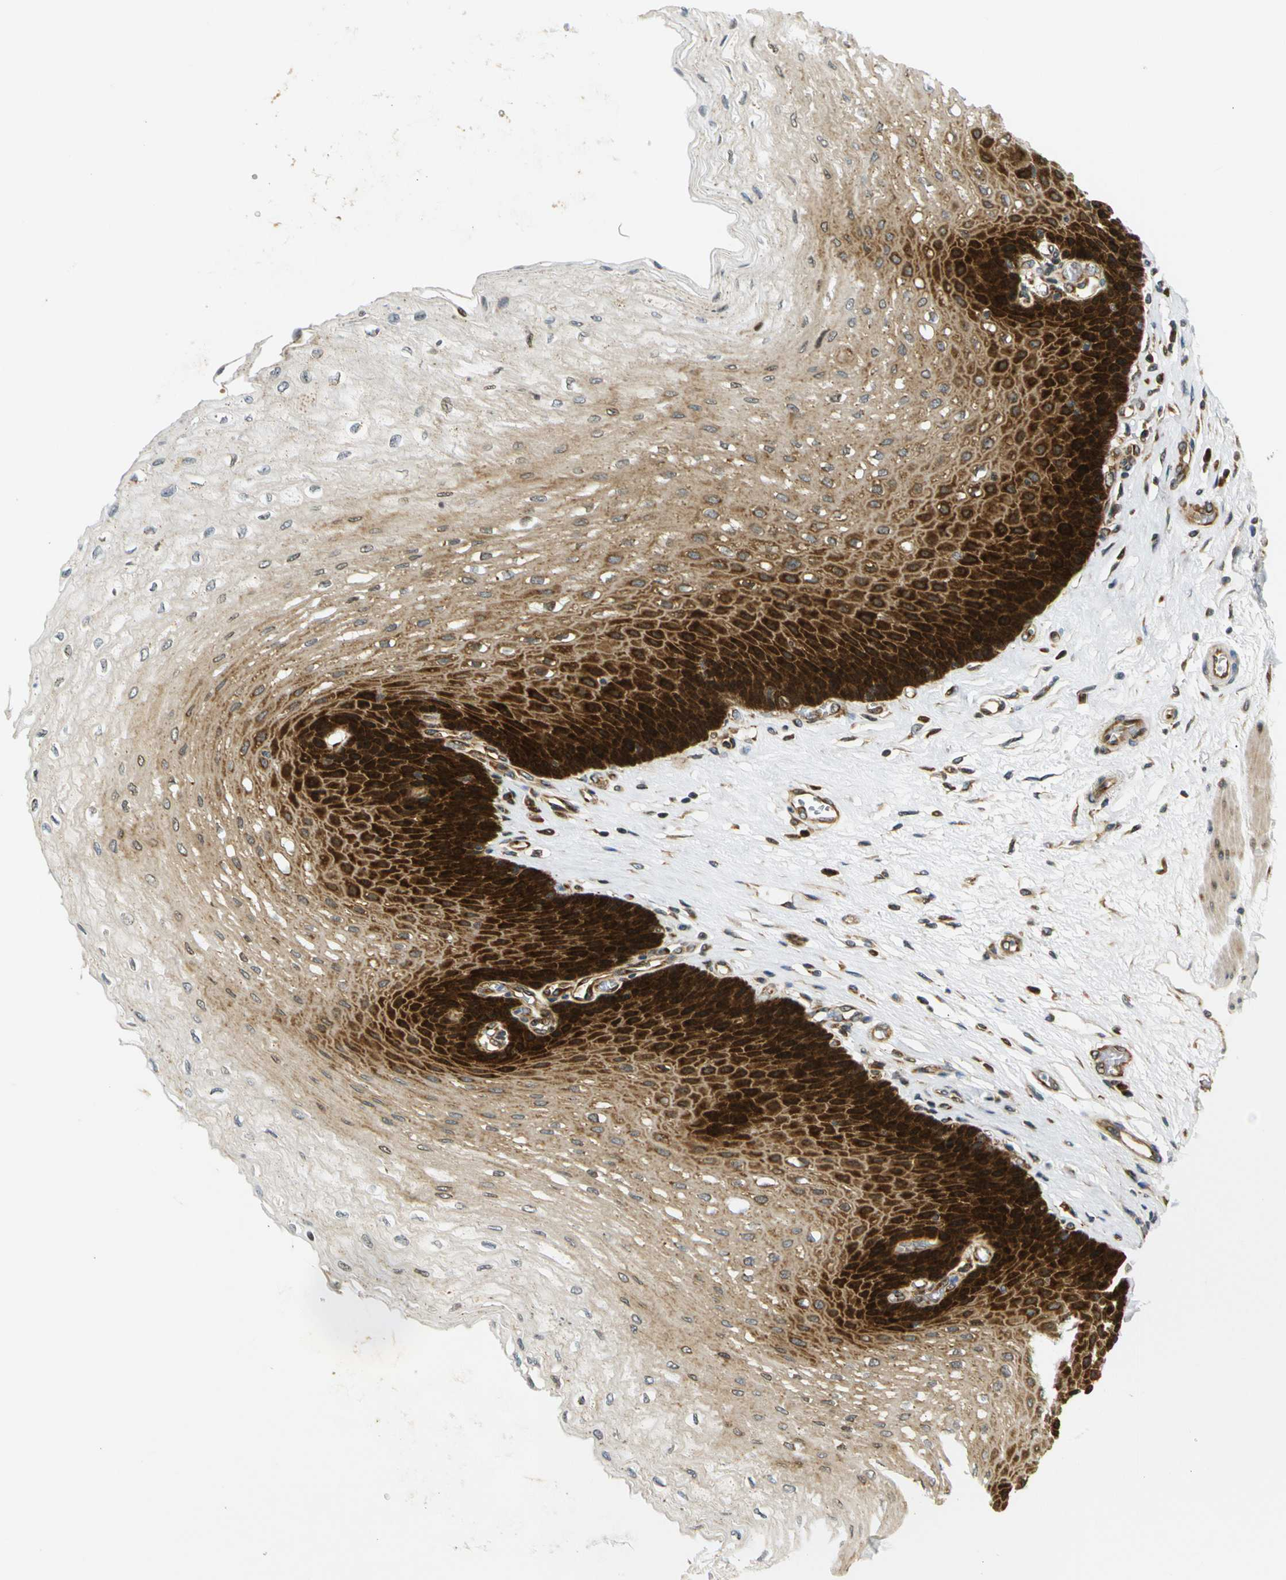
{"staining": {"intensity": "strong", "quantity": "25%-75%", "location": "cytoplasmic/membranous"}, "tissue": "esophagus", "cell_type": "Squamous epithelial cells", "image_type": "normal", "snomed": [{"axis": "morphology", "description": "Normal tissue, NOS"}, {"axis": "topography", "description": "Esophagus"}], "caption": "Strong cytoplasmic/membranous staining is present in about 25%-75% of squamous epithelial cells in normal esophagus.", "gene": "ABCE1", "patient": {"sex": "female", "age": 72}}